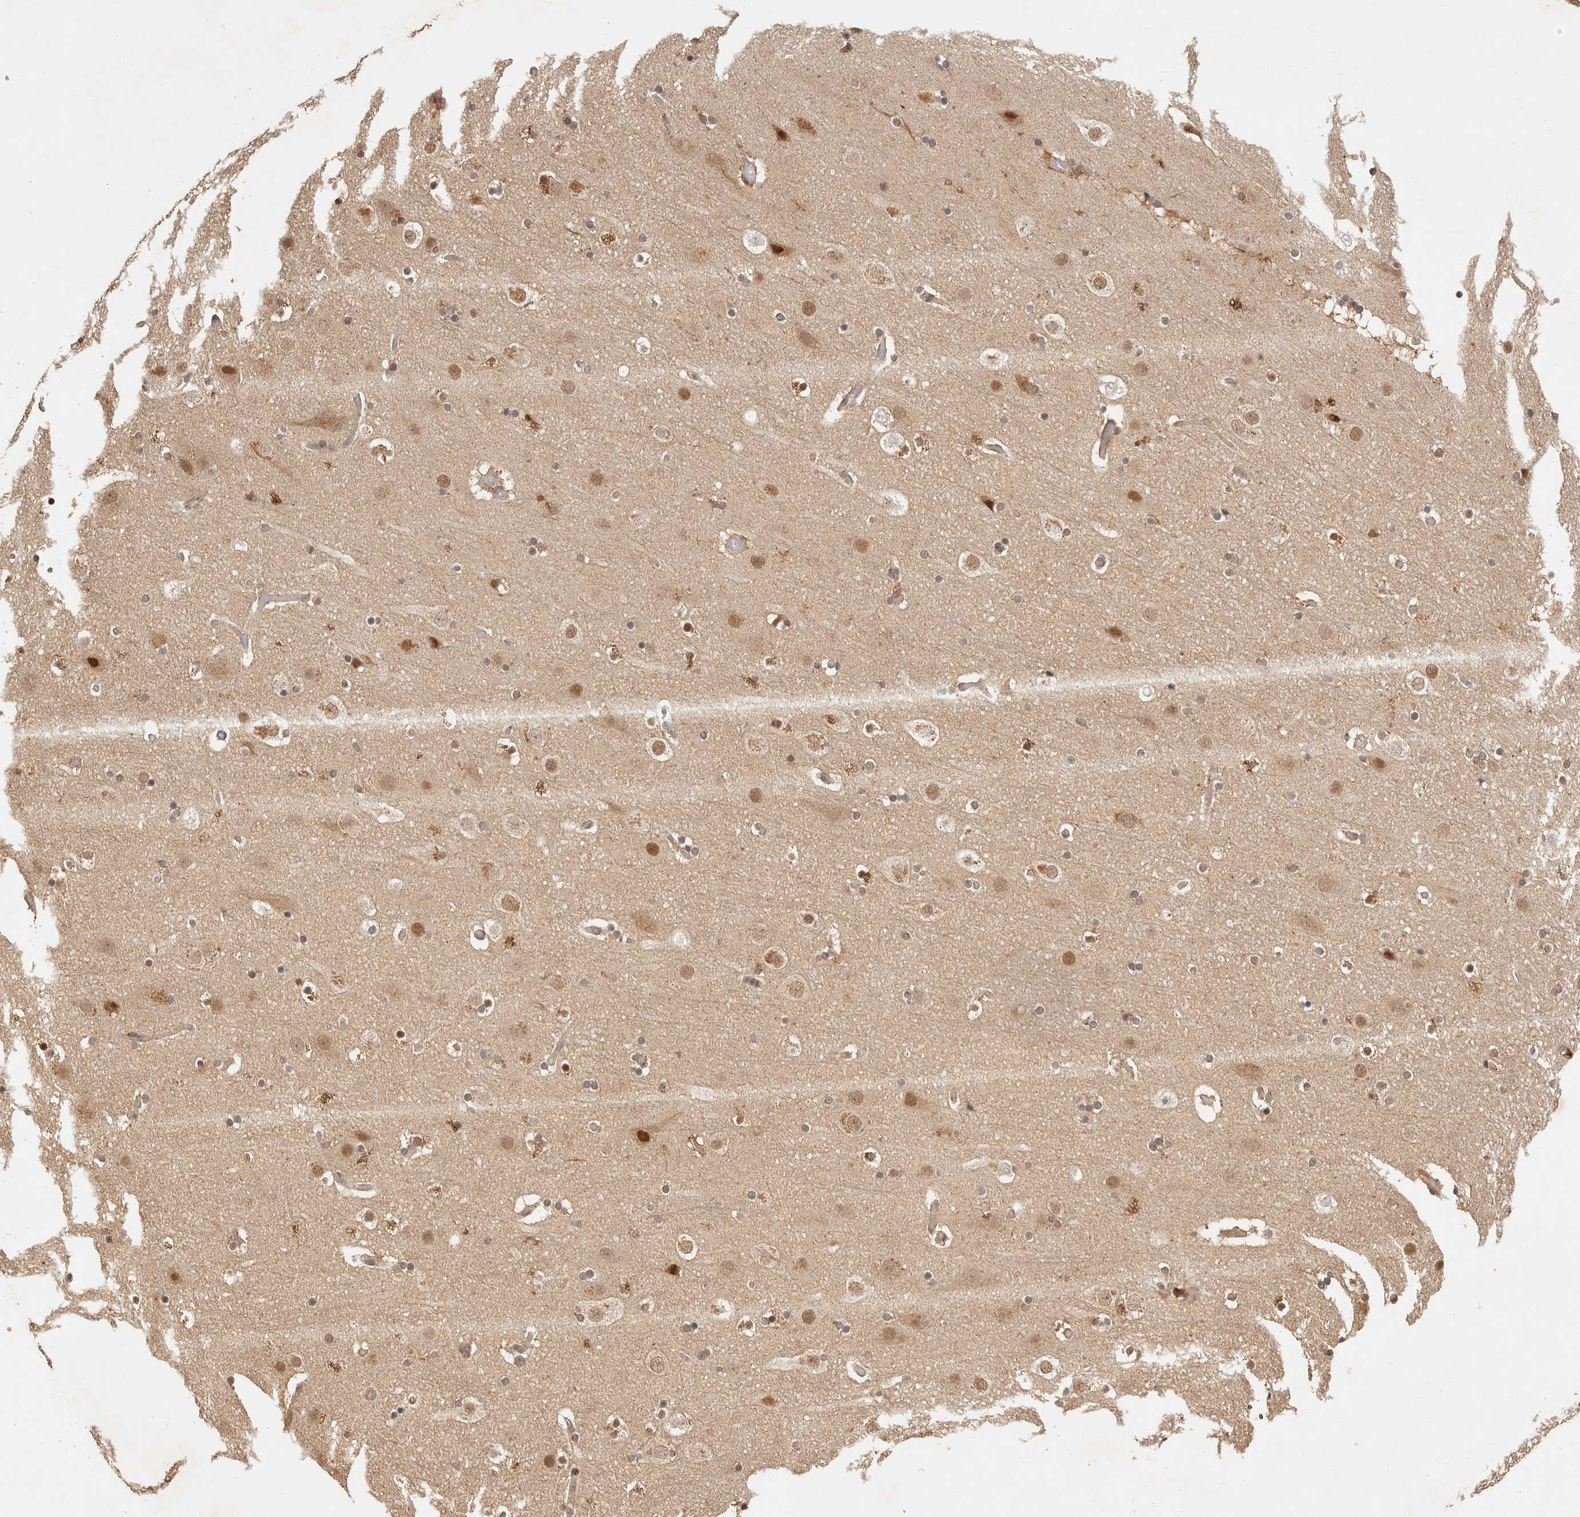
{"staining": {"intensity": "weak", "quantity": "25%-75%", "location": "cytoplasmic/membranous"}, "tissue": "cerebral cortex", "cell_type": "Endothelial cells", "image_type": "normal", "snomed": [{"axis": "morphology", "description": "Normal tissue, NOS"}, {"axis": "topography", "description": "Cerebral cortex"}], "caption": "DAB immunohistochemical staining of normal cerebral cortex displays weak cytoplasmic/membranous protein expression in about 25%-75% of endothelial cells.", "gene": "PSMA5", "patient": {"sex": "male", "age": 57}}